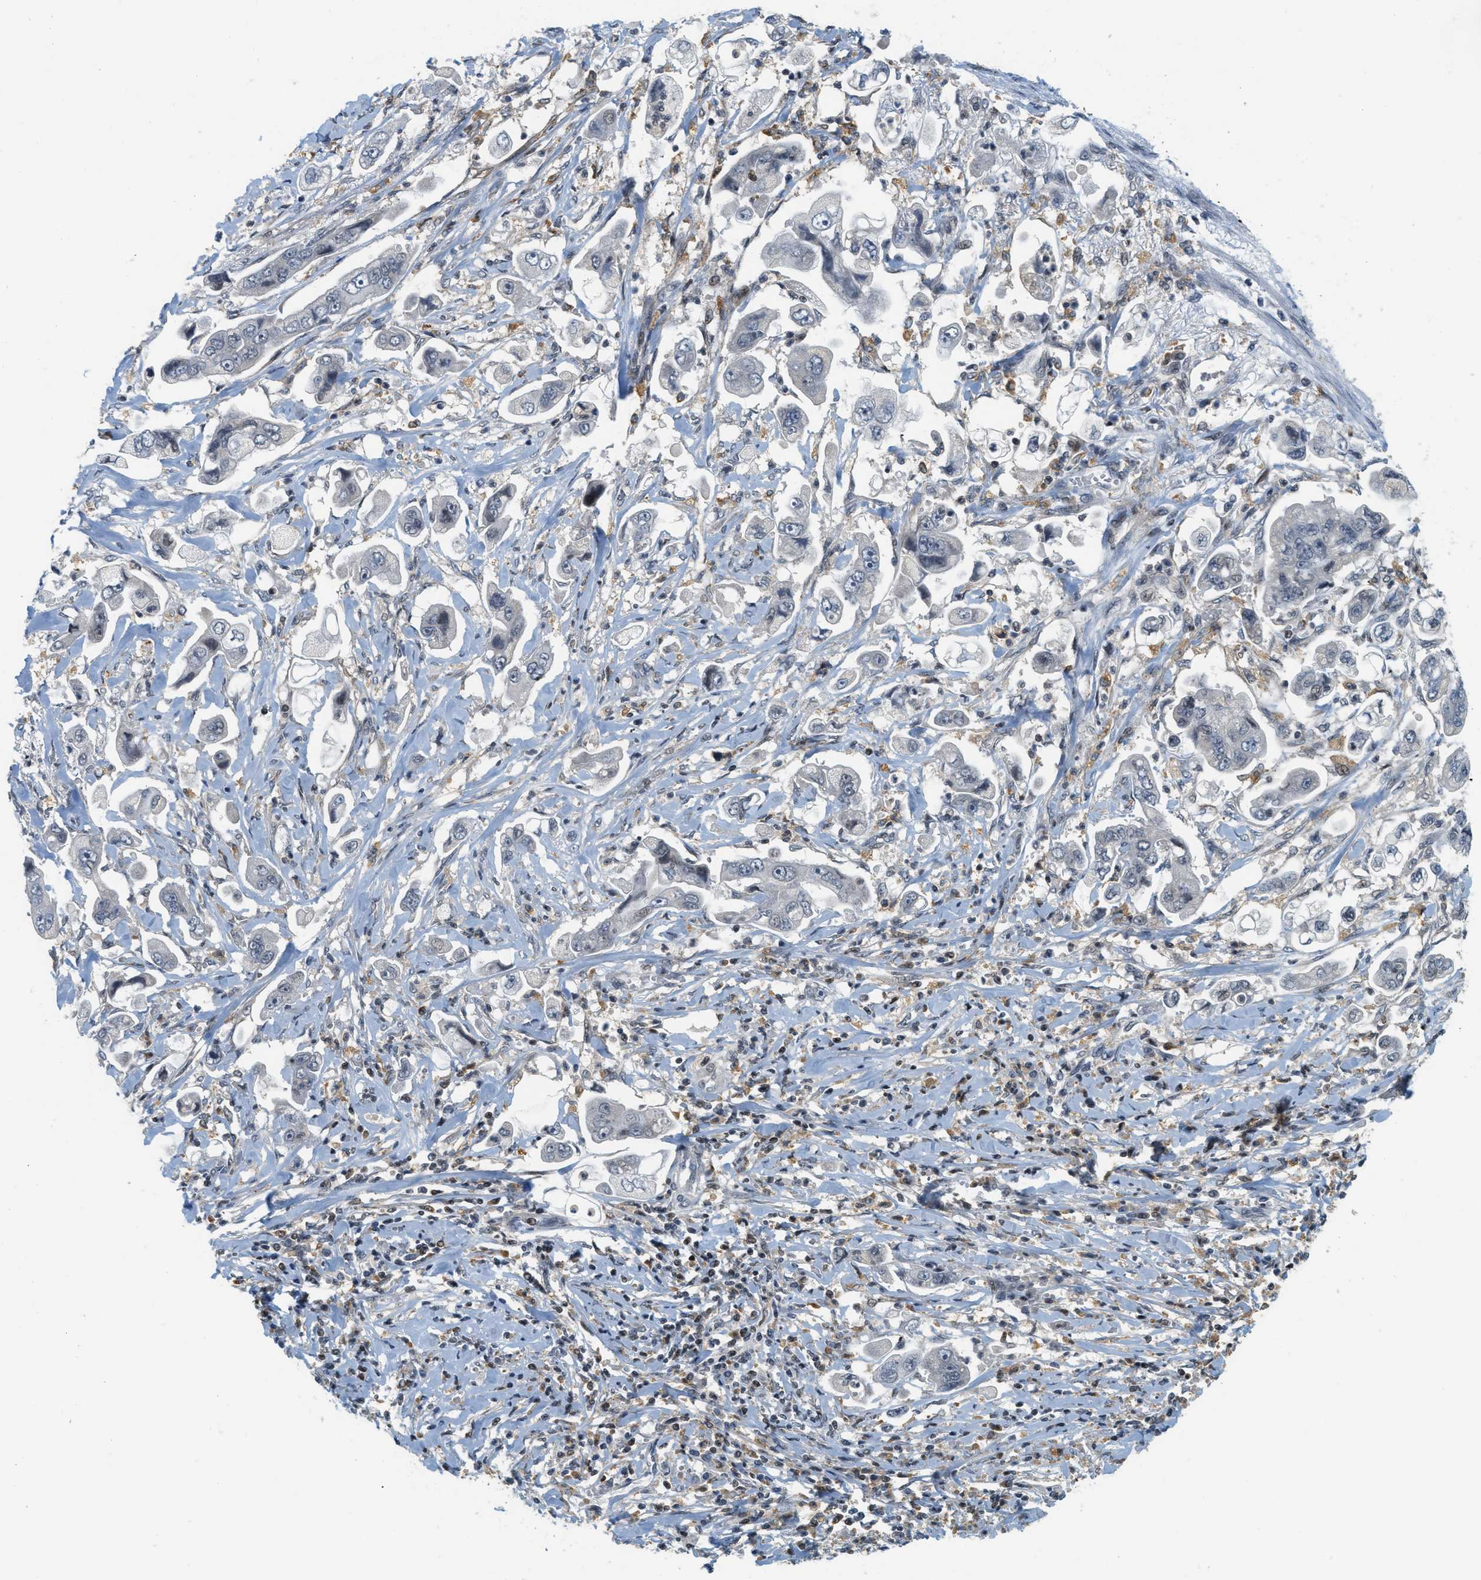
{"staining": {"intensity": "negative", "quantity": "none", "location": "none"}, "tissue": "stomach cancer", "cell_type": "Tumor cells", "image_type": "cancer", "snomed": [{"axis": "morphology", "description": "Adenocarcinoma, NOS"}, {"axis": "topography", "description": "Stomach"}], "caption": "The IHC micrograph has no significant positivity in tumor cells of stomach cancer (adenocarcinoma) tissue. The staining is performed using DAB (3,3'-diaminobenzidine) brown chromogen with nuclei counter-stained in using hematoxylin.", "gene": "ING1", "patient": {"sex": "male", "age": 62}}